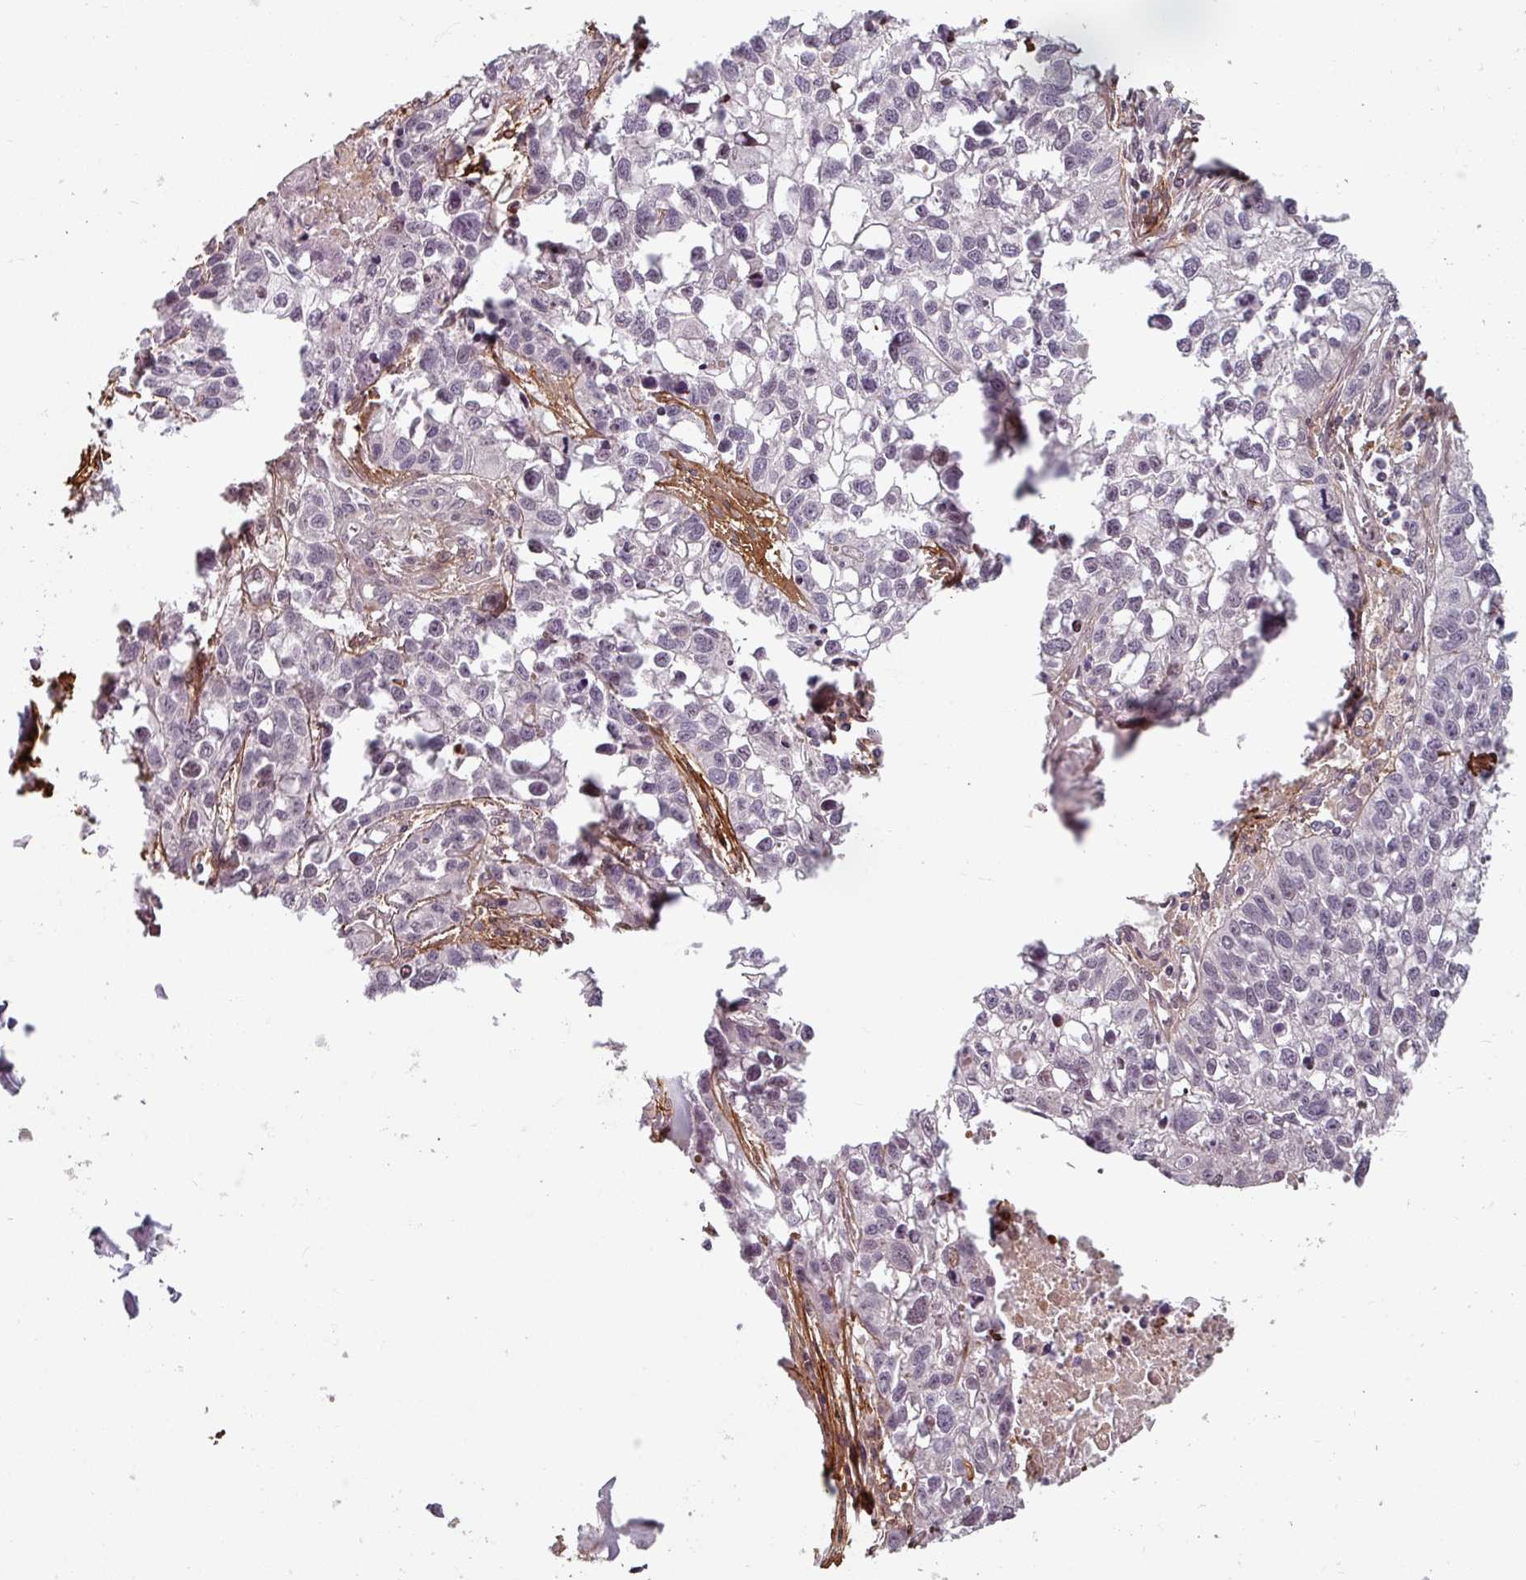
{"staining": {"intensity": "negative", "quantity": "none", "location": "none"}, "tissue": "lung cancer", "cell_type": "Tumor cells", "image_type": "cancer", "snomed": [{"axis": "morphology", "description": "Squamous cell carcinoma, NOS"}, {"axis": "topography", "description": "Lung"}], "caption": "IHC of lung cancer (squamous cell carcinoma) displays no staining in tumor cells. (Brightfield microscopy of DAB immunohistochemistry (IHC) at high magnification).", "gene": "CYB5RL", "patient": {"sex": "male", "age": 74}}